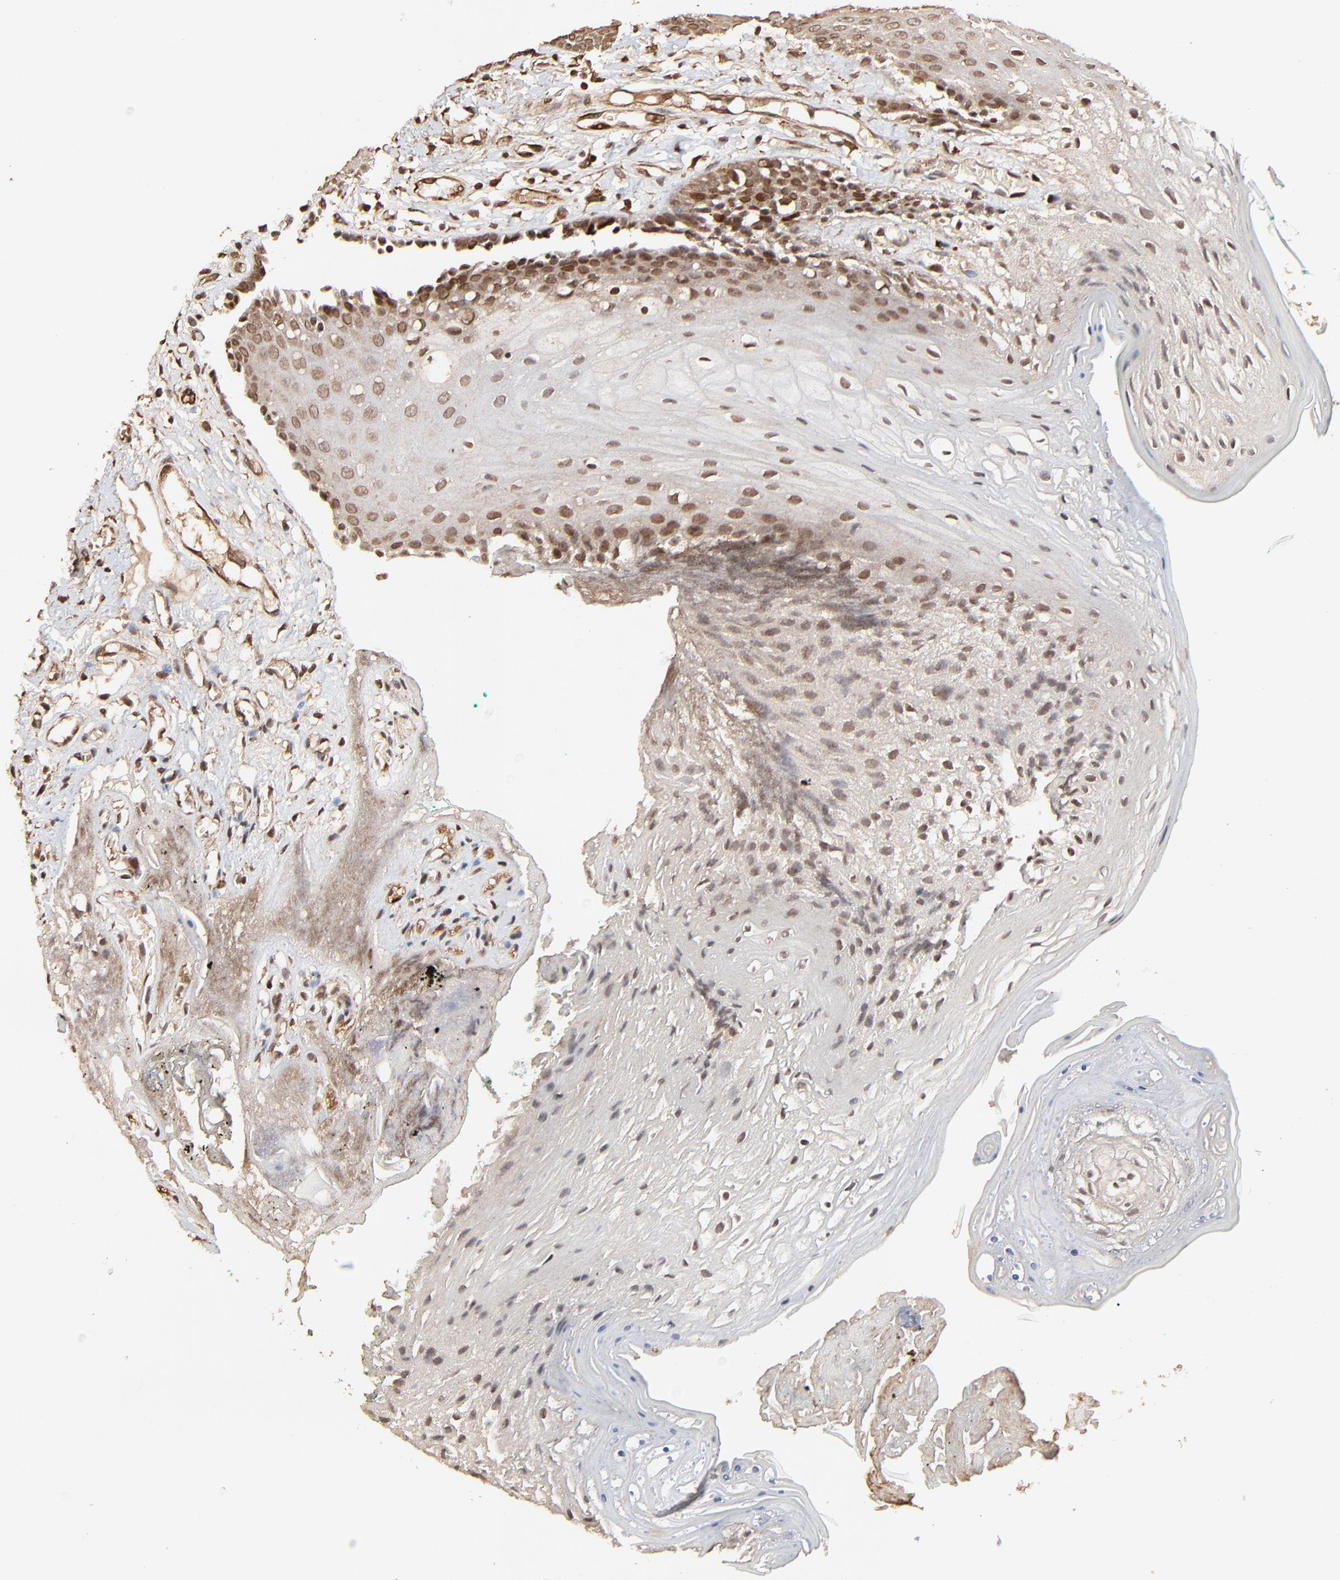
{"staining": {"intensity": "moderate", "quantity": "25%-75%", "location": "nuclear"}, "tissue": "oral mucosa", "cell_type": "Squamous epithelial cells", "image_type": "normal", "snomed": [{"axis": "morphology", "description": "Normal tissue, NOS"}, {"axis": "morphology", "description": "Squamous cell carcinoma, NOS"}, {"axis": "topography", "description": "Skeletal muscle"}, {"axis": "topography", "description": "Oral tissue"}, {"axis": "topography", "description": "Head-Neck"}], "caption": "Oral mucosa stained for a protein (brown) displays moderate nuclear positive expression in approximately 25%-75% of squamous epithelial cells.", "gene": "FAM227A", "patient": {"sex": "female", "age": 84}}